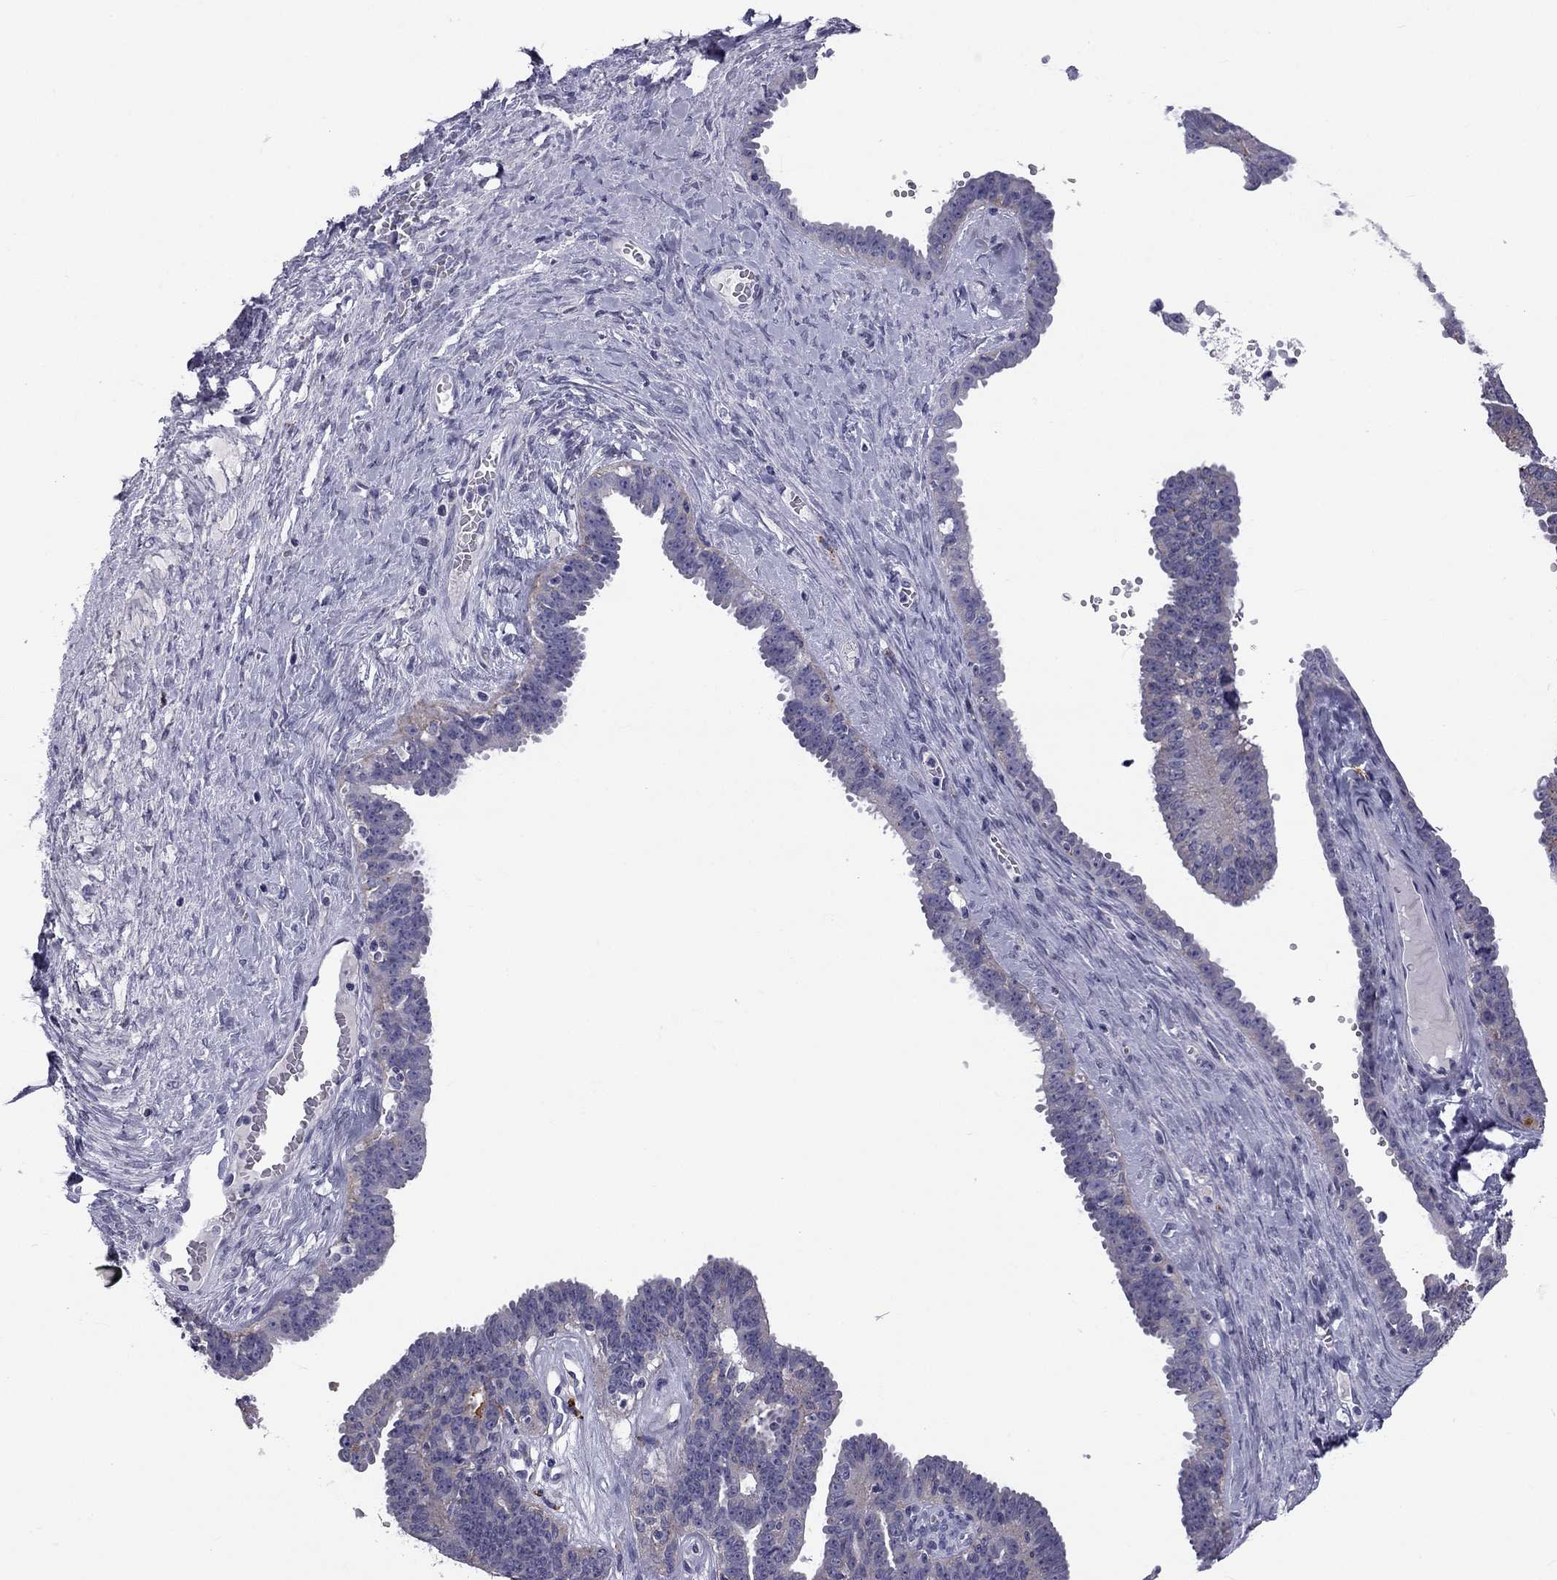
{"staining": {"intensity": "negative", "quantity": "none", "location": "none"}, "tissue": "ovarian cancer", "cell_type": "Tumor cells", "image_type": "cancer", "snomed": [{"axis": "morphology", "description": "Cystadenocarcinoma, serous, NOS"}, {"axis": "topography", "description": "Ovary"}], "caption": "The photomicrograph reveals no staining of tumor cells in ovarian cancer (serous cystadenocarcinoma).", "gene": "CLPSL2", "patient": {"sex": "female", "age": 71}}